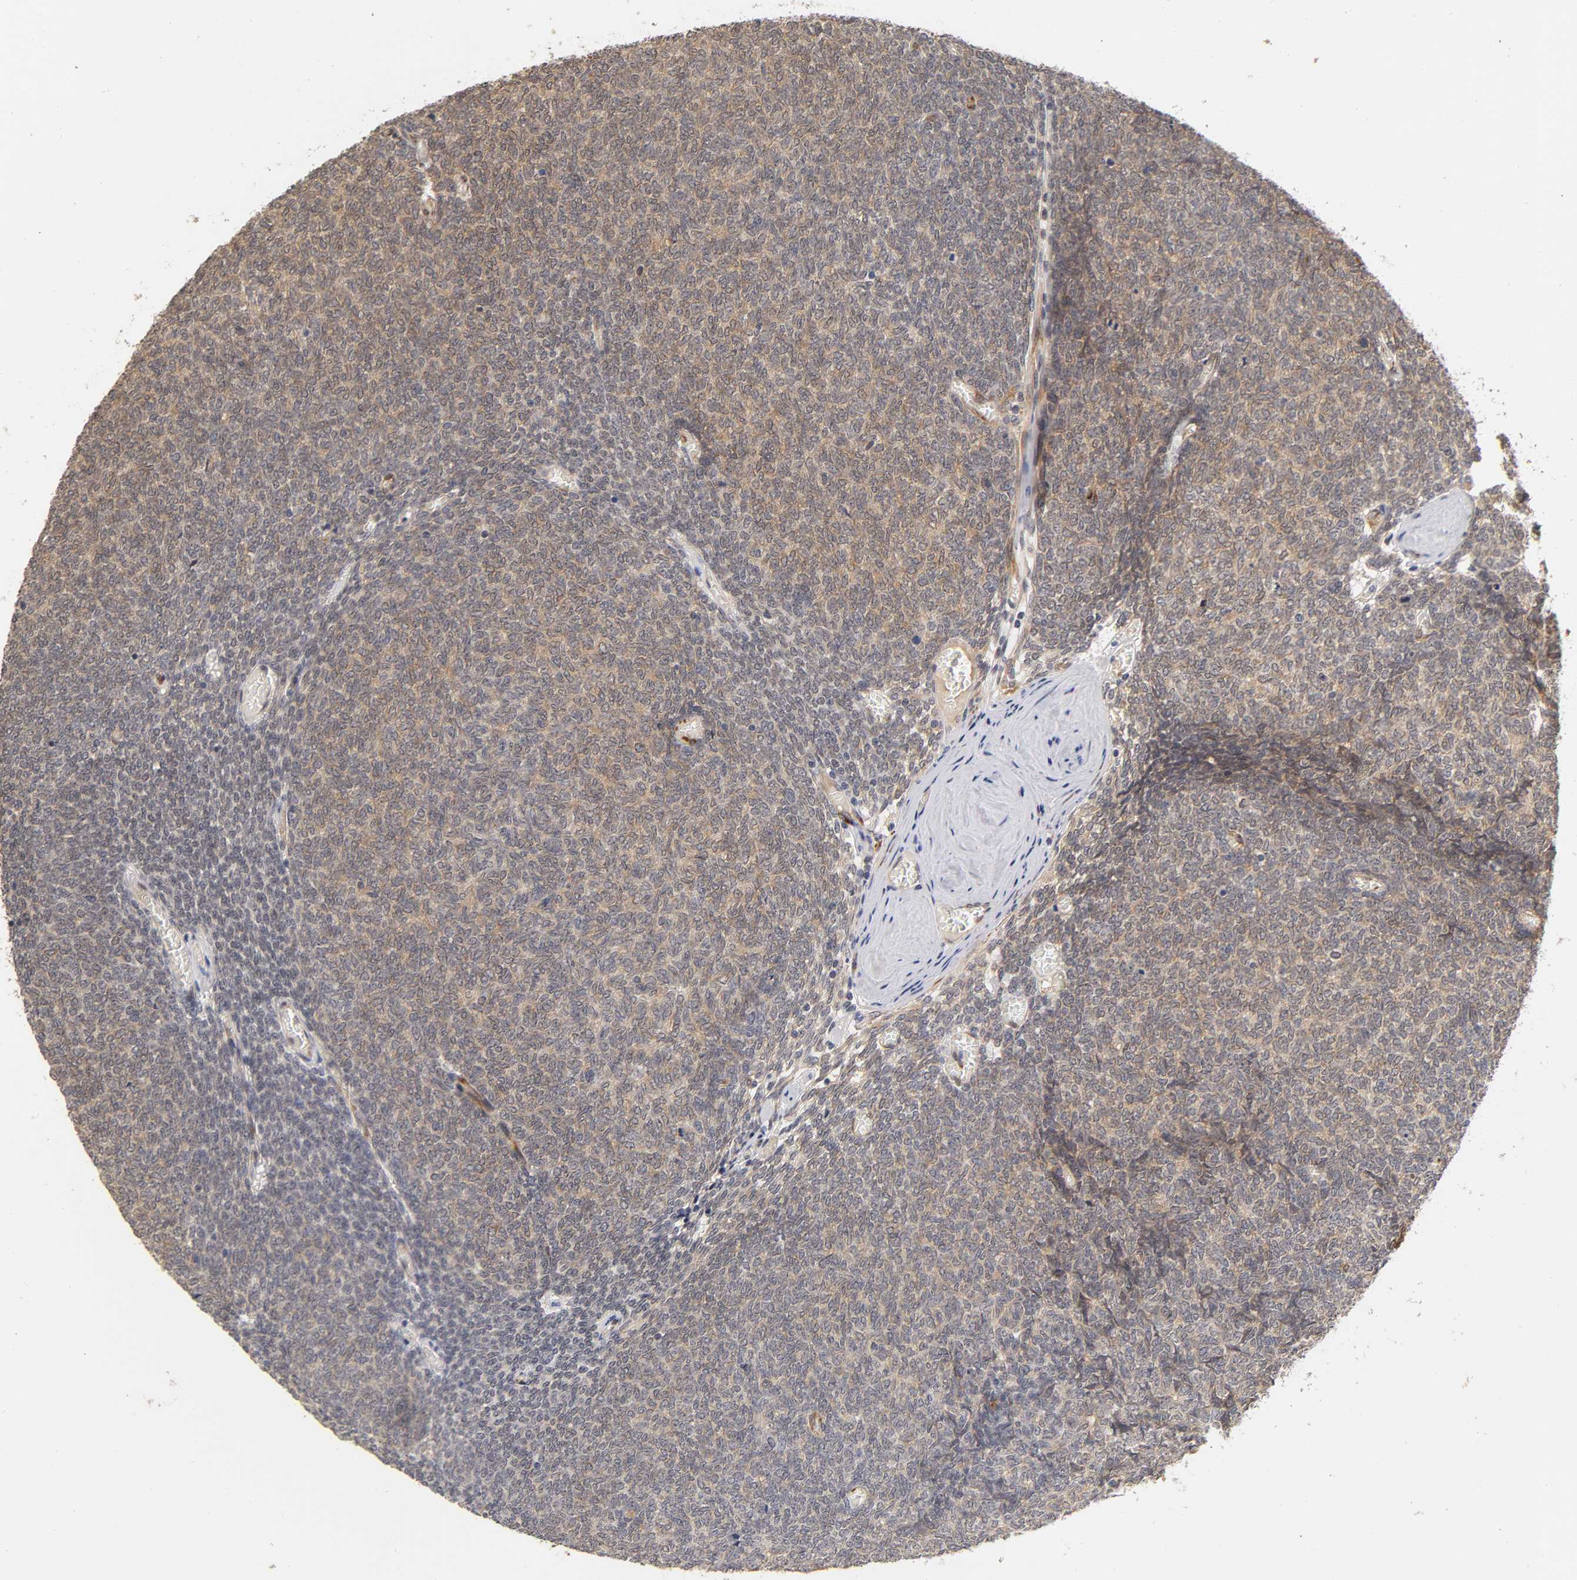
{"staining": {"intensity": "weak", "quantity": ">75%", "location": "cytoplasmic/membranous"}, "tissue": "renal cancer", "cell_type": "Tumor cells", "image_type": "cancer", "snomed": [{"axis": "morphology", "description": "Neoplasm, malignant, NOS"}, {"axis": "topography", "description": "Kidney"}], "caption": "High-magnification brightfield microscopy of neoplasm (malignant) (renal) stained with DAB (brown) and counterstained with hematoxylin (blue). tumor cells exhibit weak cytoplasmic/membranous positivity is seen in about>75% of cells.", "gene": "LAMB1", "patient": {"sex": "male", "age": 28}}